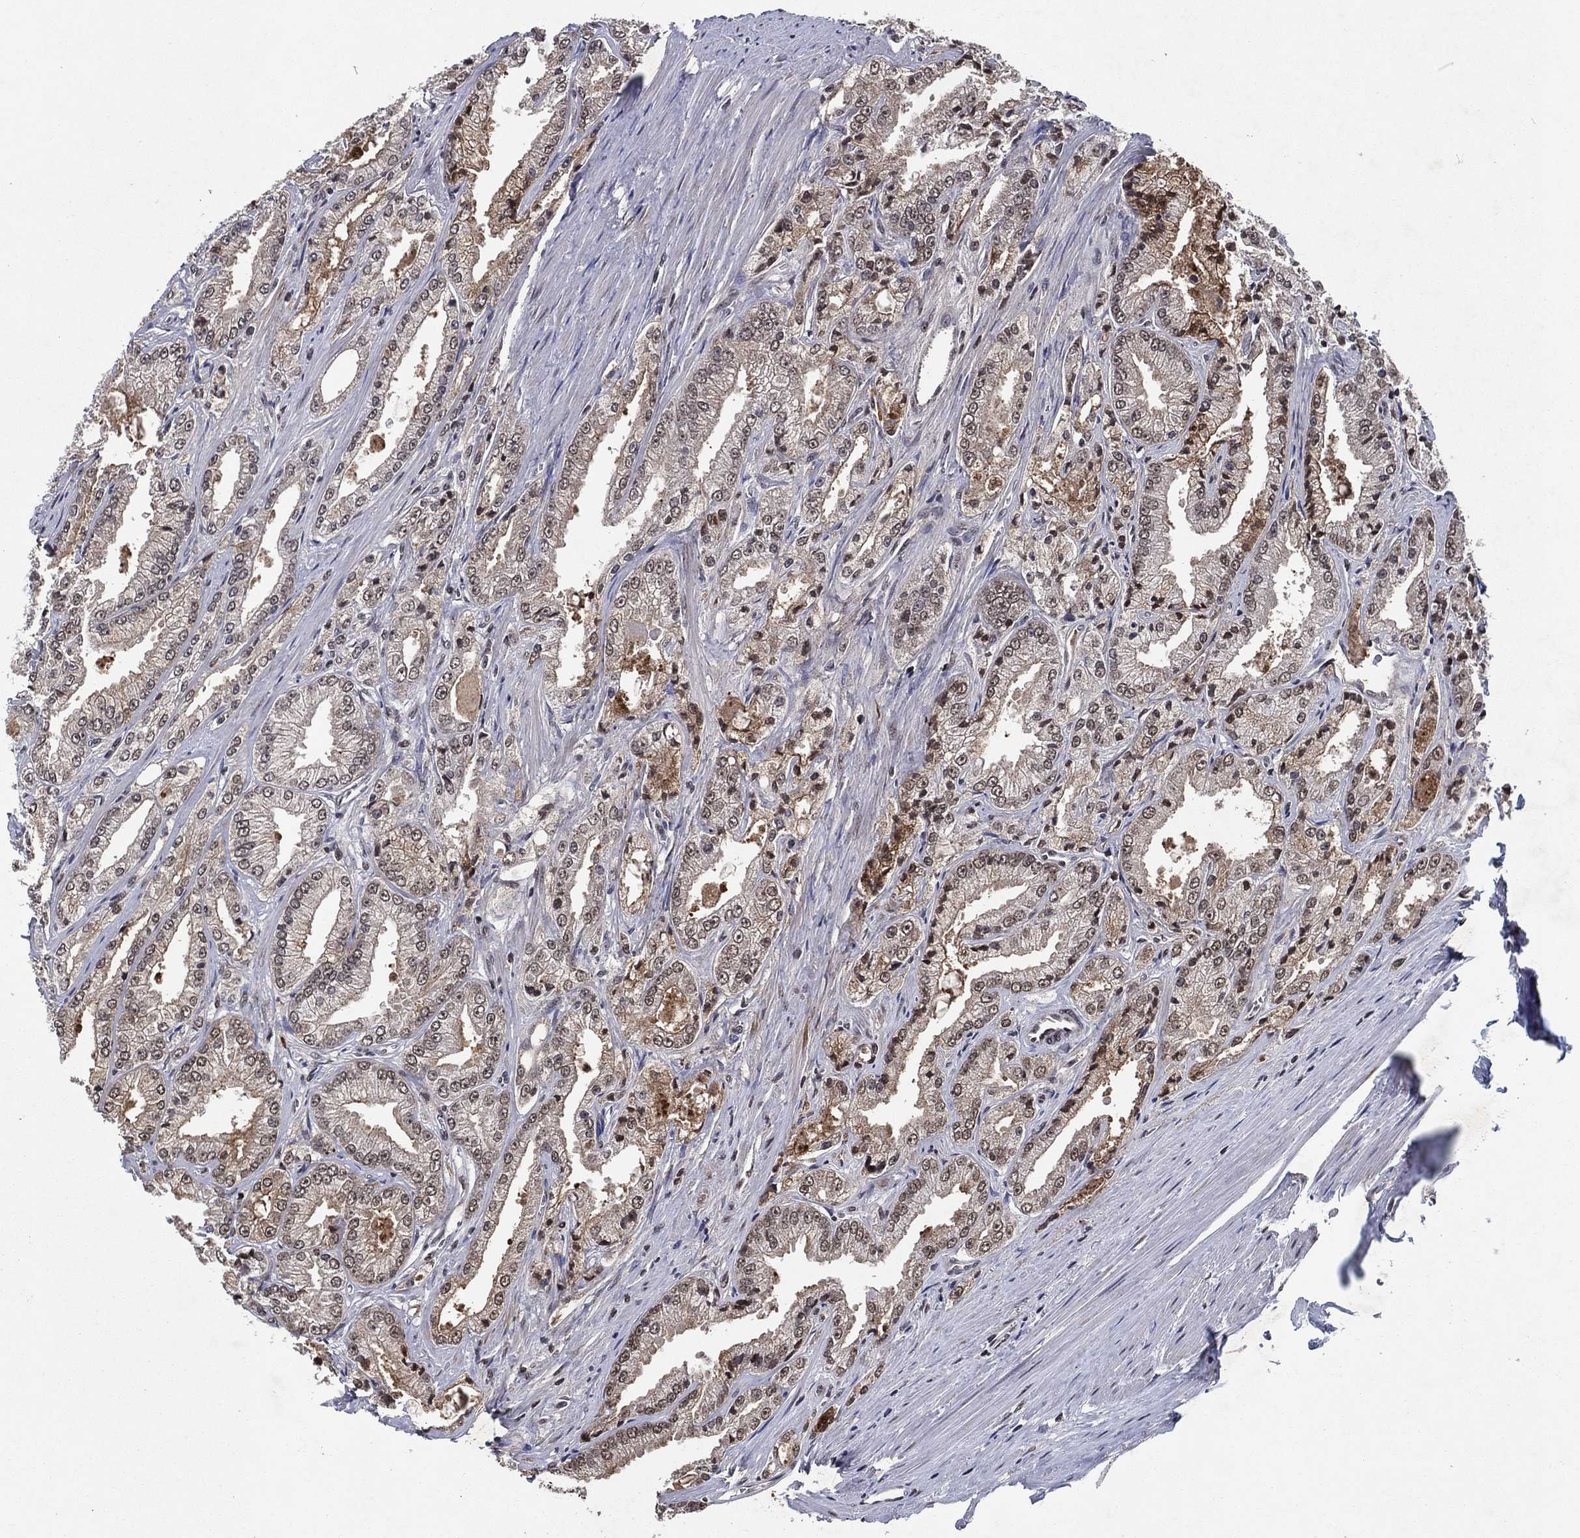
{"staining": {"intensity": "moderate", "quantity": "25%-75%", "location": "cytoplasmic/membranous"}, "tissue": "prostate cancer", "cell_type": "Tumor cells", "image_type": "cancer", "snomed": [{"axis": "morphology", "description": "Adenocarcinoma, NOS"}, {"axis": "morphology", "description": "Adenocarcinoma, High grade"}, {"axis": "topography", "description": "Prostate"}], "caption": "Tumor cells demonstrate medium levels of moderate cytoplasmic/membranous positivity in approximately 25%-75% of cells in human high-grade adenocarcinoma (prostate).", "gene": "ZBTB42", "patient": {"sex": "male", "age": 70}}